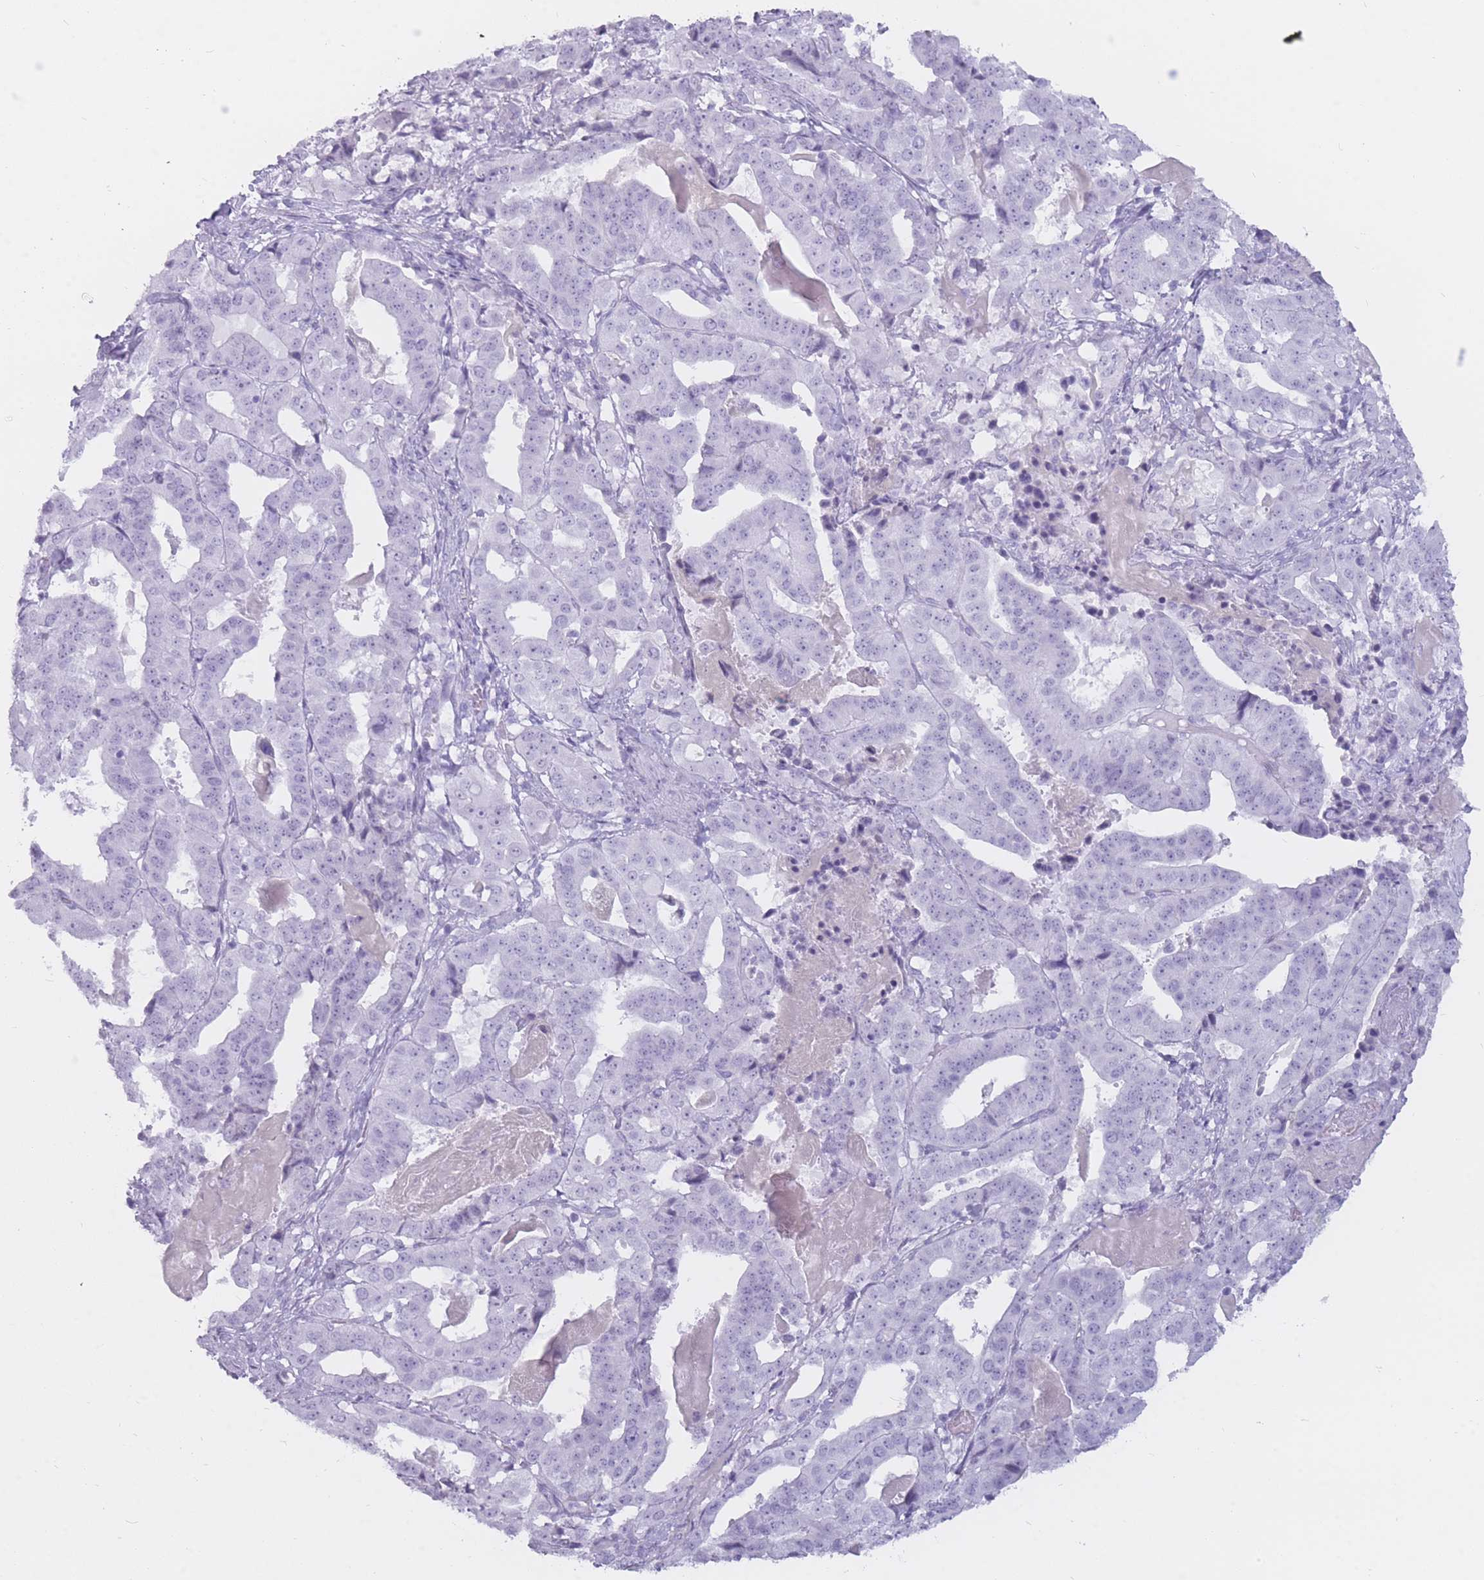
{"staining": {"intensity": "negative", "quantity": "none", "location": "none"}, "tissue": "stomach cancer", "cell_type": "Tumor cells", "image_type": "cancer", "snomed": [{"axis": "morphology", "description": "Adenocarcinoma, NOS"}, {"axis": "topography", "description": "Stomach"}], "caption": "This is an immunohistochemistry (IHC) image of stomach cancer (adenocarcinoma). There is no positivity in tumor cells.", "gene": "PNMA3", "patient": {"sex": "male", "age": 48}}